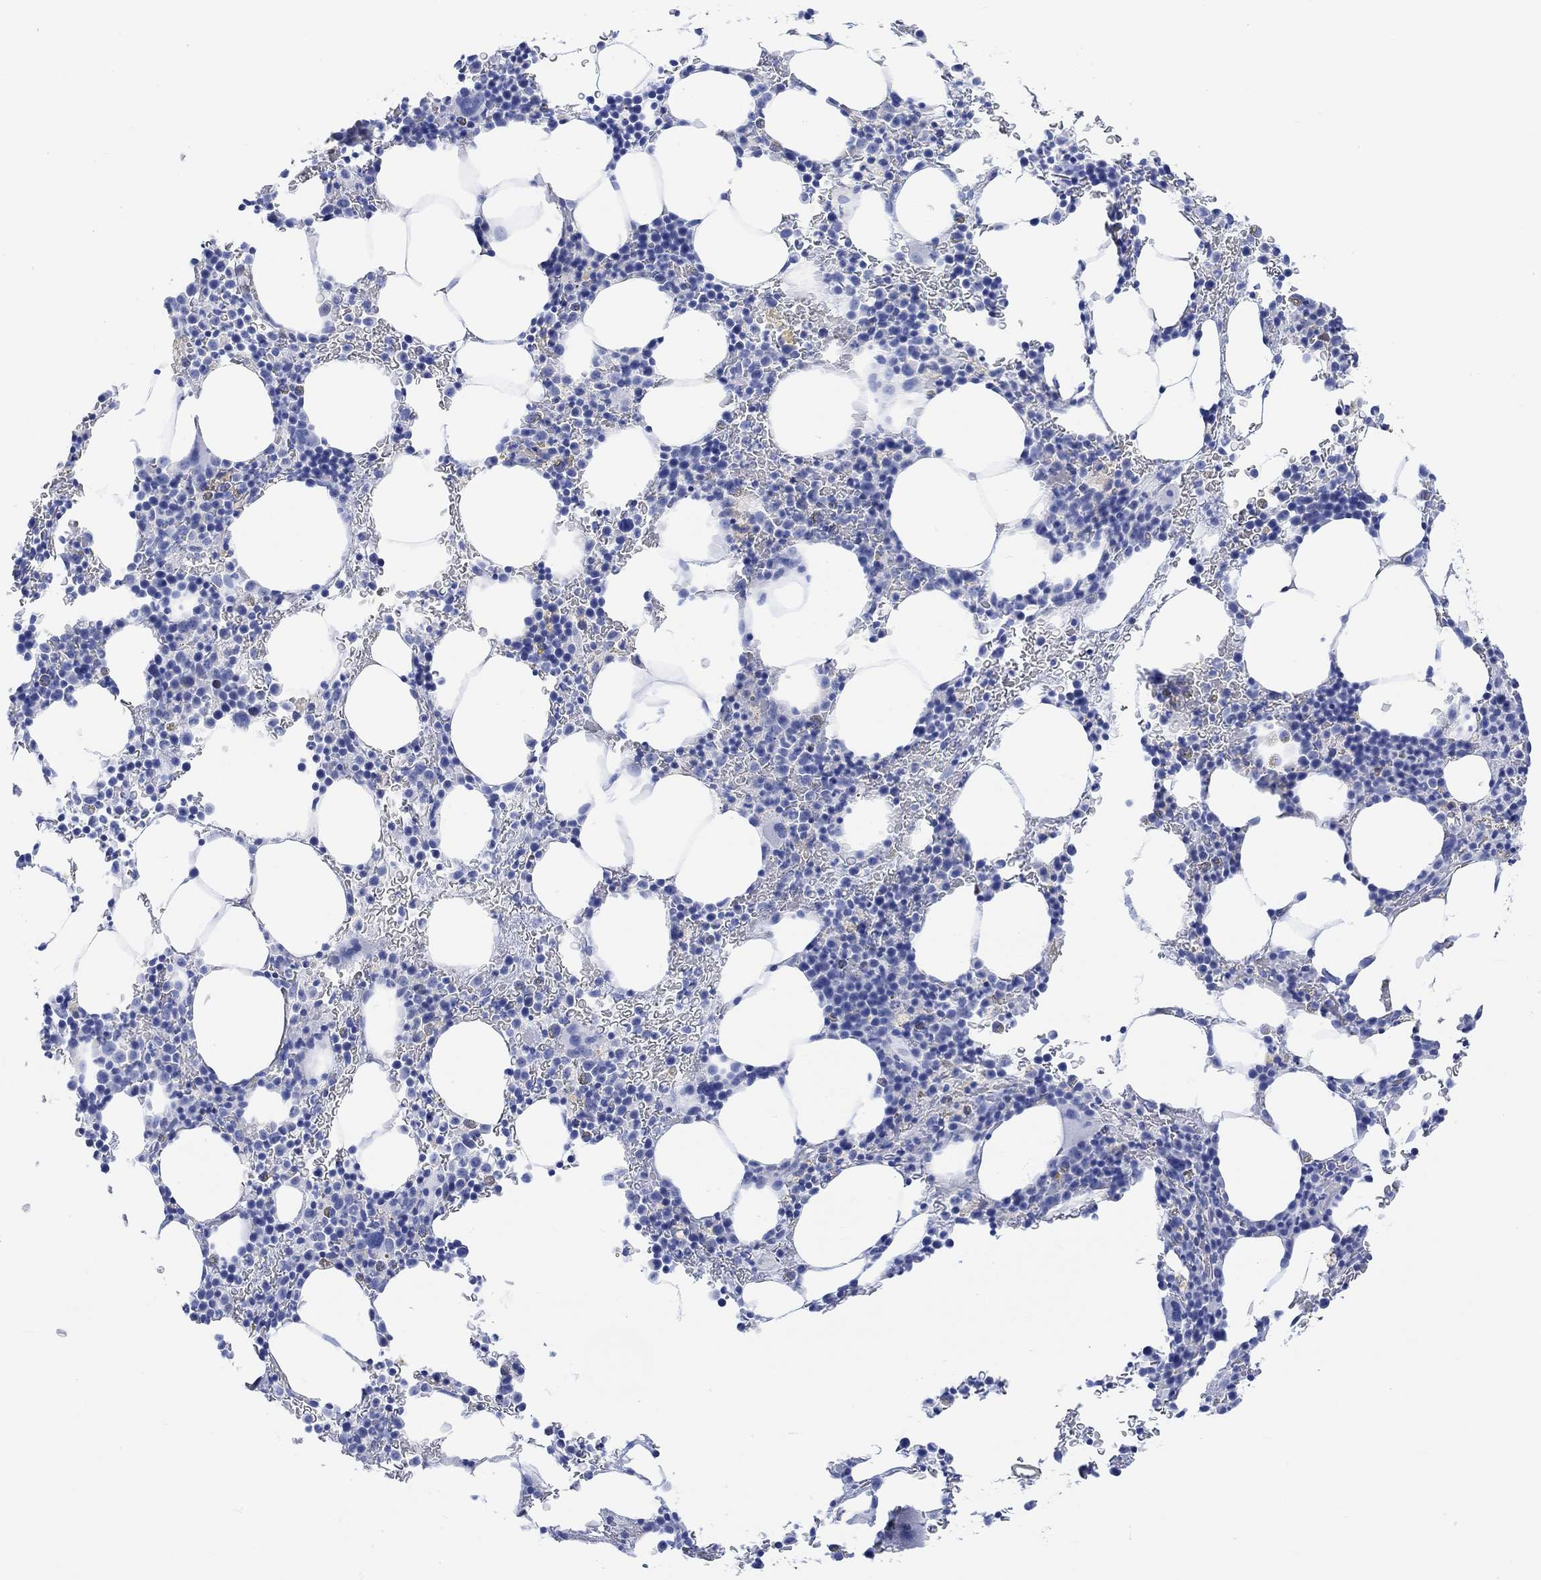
{"staining": {"intensity": "negative", "quantity": "none", "location": "none"}, "tissue": "bone marrow", "cell_type": "Hematopoietic cells", "image_type": "normal", "snomed": [{"axis": "morphology", "description": "Normal tissue, NOS"}, {"axis": "topography", "description": "Bone marrow"}], "caption": "DAB (3,3'-diaminobenzidine) immunohistochemical staining of normal bone marrow exhibits no significant staining in hematopoietic cells.", "gene": "TPPP3", "patient": {"sex": "male", "age": 77}}